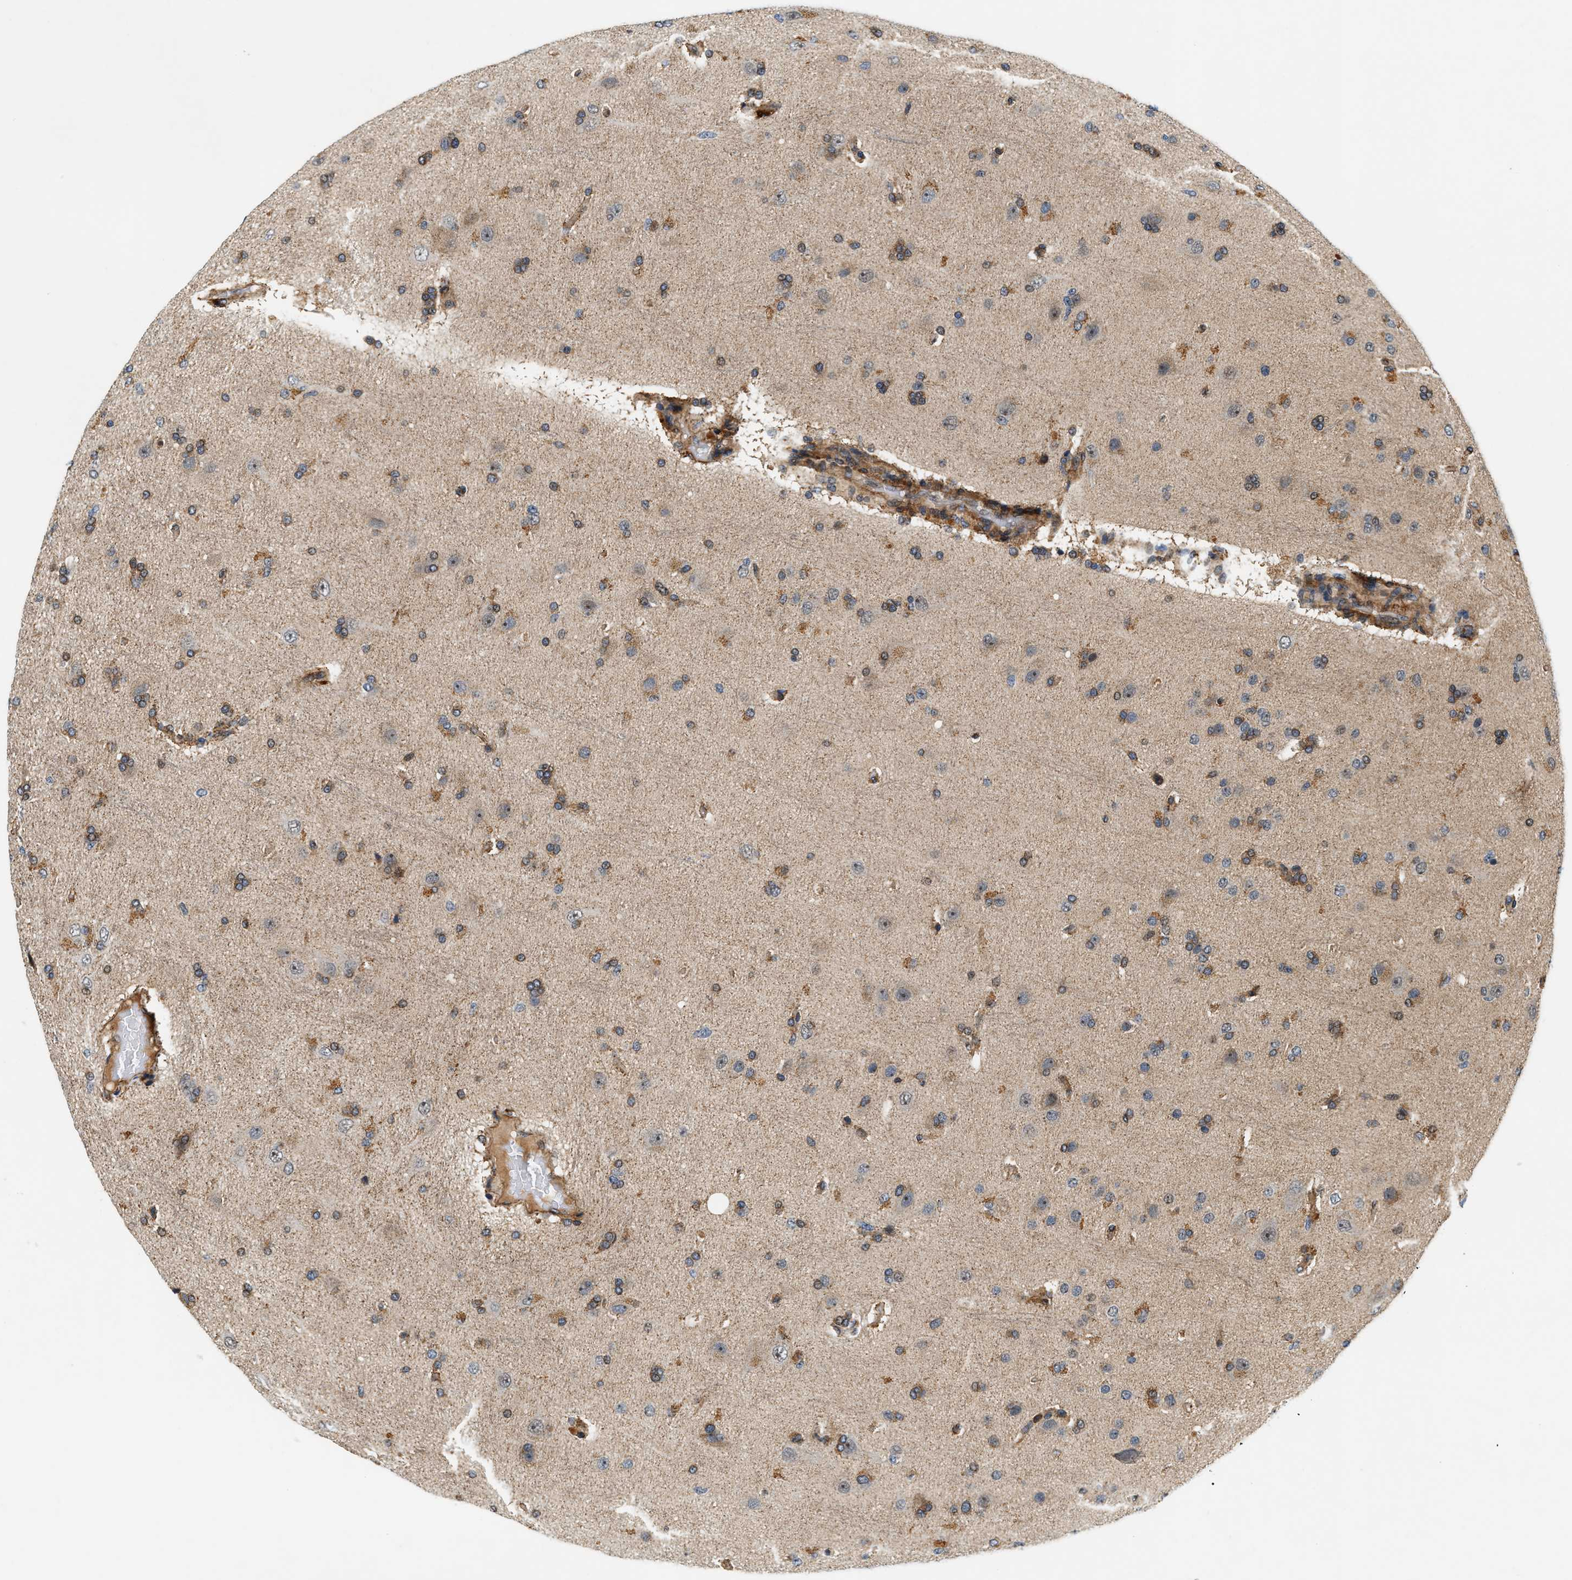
{"staining": {"intensity": "strong", "quantity": "25%-75%", "location": "cytoplasmic/membranous,nuclear"}, "tissue": "glioma", "cell_type": "Tumor cells", "image_type": "cancer", "snomed": [{"axis": "morphology", "description": "Glioma, malignant, High grade"}, {"axis": "topography", "description": "Brain"}], "caption": "Immunohistochemical staining of human high-grade glioma (malignant) reveals high levels of strong cytoplasmic/membranous and nuclear protein expression in approximately 25%-75% of tumor cells.", "gene": "SAMD9", "patient": {"sex": "male", "age": 72}}